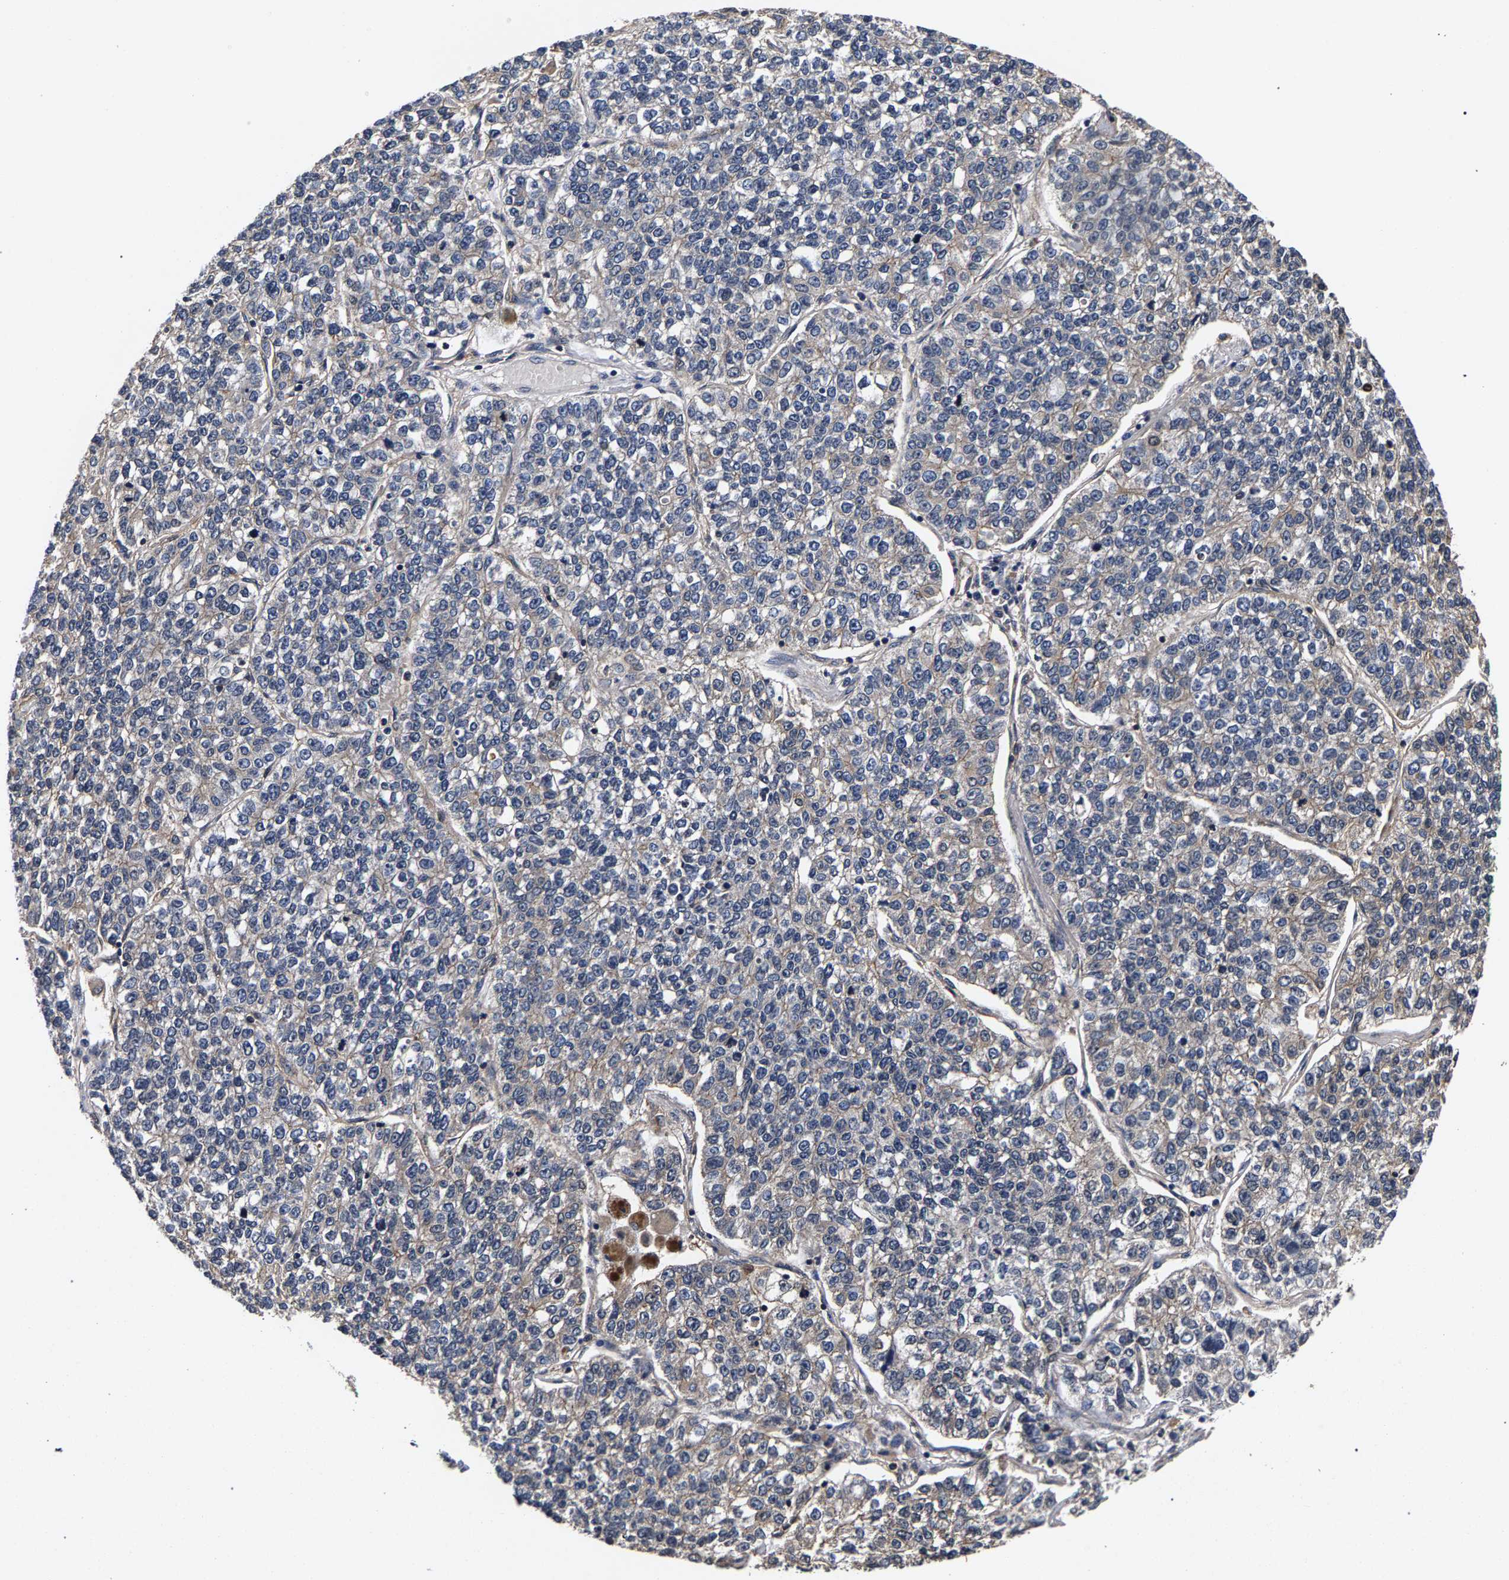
{"staining": {"intensity": "negative", "quantity": "none", "location": "none"}, "tissue": "lung cancer", "cell_type": "Tumor cells", "image_type": "cancer", "snomed": [{"axis": "morphology", "description": "Adenocarcinoma, NOS"}, {"axis": "topography", "description": "Lung"}], "caption": "Lung cancer was stained to show a protein in brown. There is no significant staining in tumor cells. (DAB immunohistochemistry (IHC) with hematoxylin counter stain).", "gene": "MARCHF7", "patient": {"sex": "male", "age": 49}}